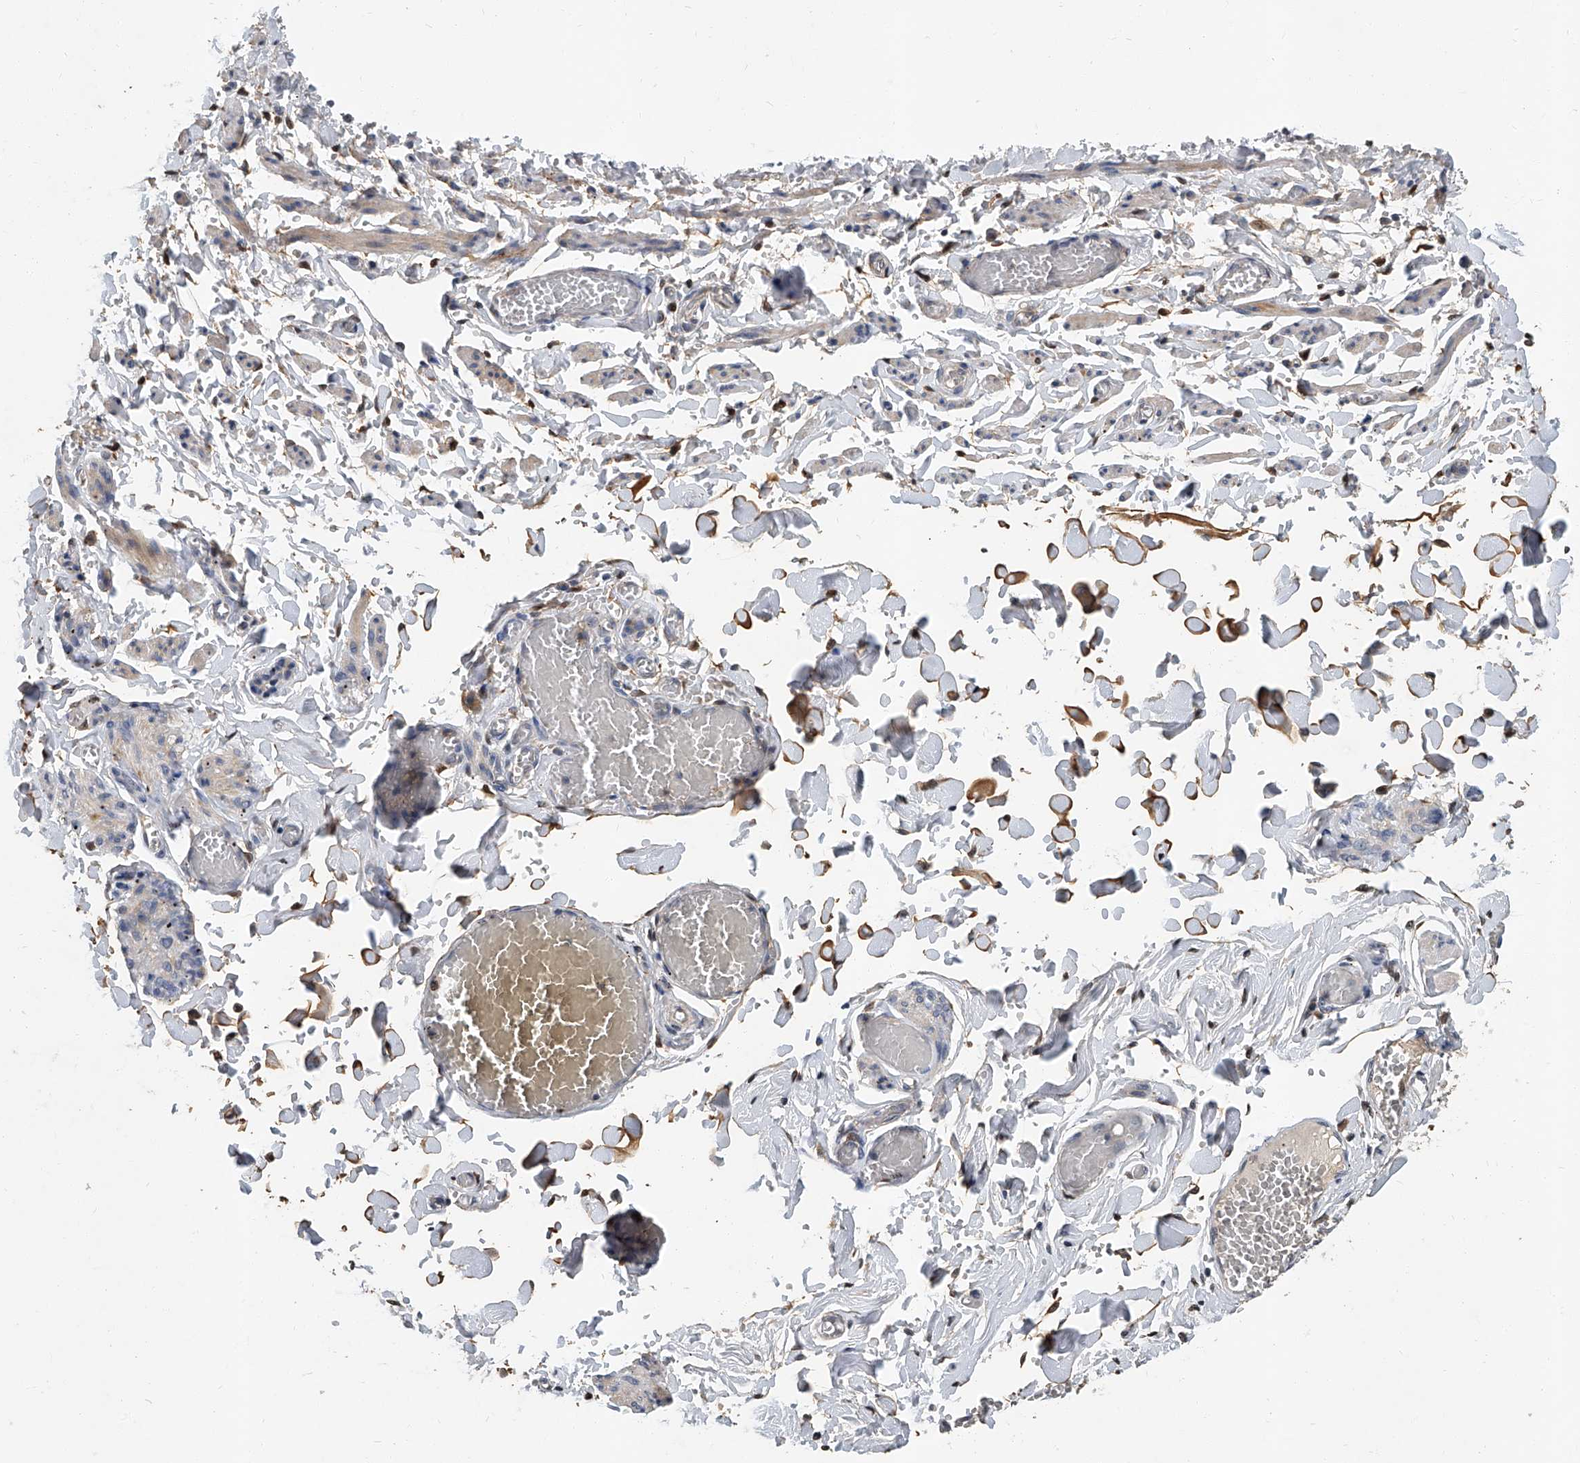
{"staining": {"intensity": "weak", "quantity": ">75%", "location": "cytoplasmic/membranous"}, "tissue": "adipose tissue", "cell_type": "Adipocytes", "image_type": "normal", "snomed": [{"axis": "morphology", "description": "Normal tissue, NOS"}, {"axis": "topography", "description": "Vascular tissue"}, {"axis": "topography", "description": "Fallopian tube"}, {"axis": "topography", "description": "Ovary"}], "caption": "Immunohistochemistry histopathology image of normal adipose tissue stained for a protein (brown), which shows low levels of weak cytoplasmic/membranous staining in about >75% of adipocytes.", "gene": "JAG2", "patient": {"sex": "female", "age": 67}}